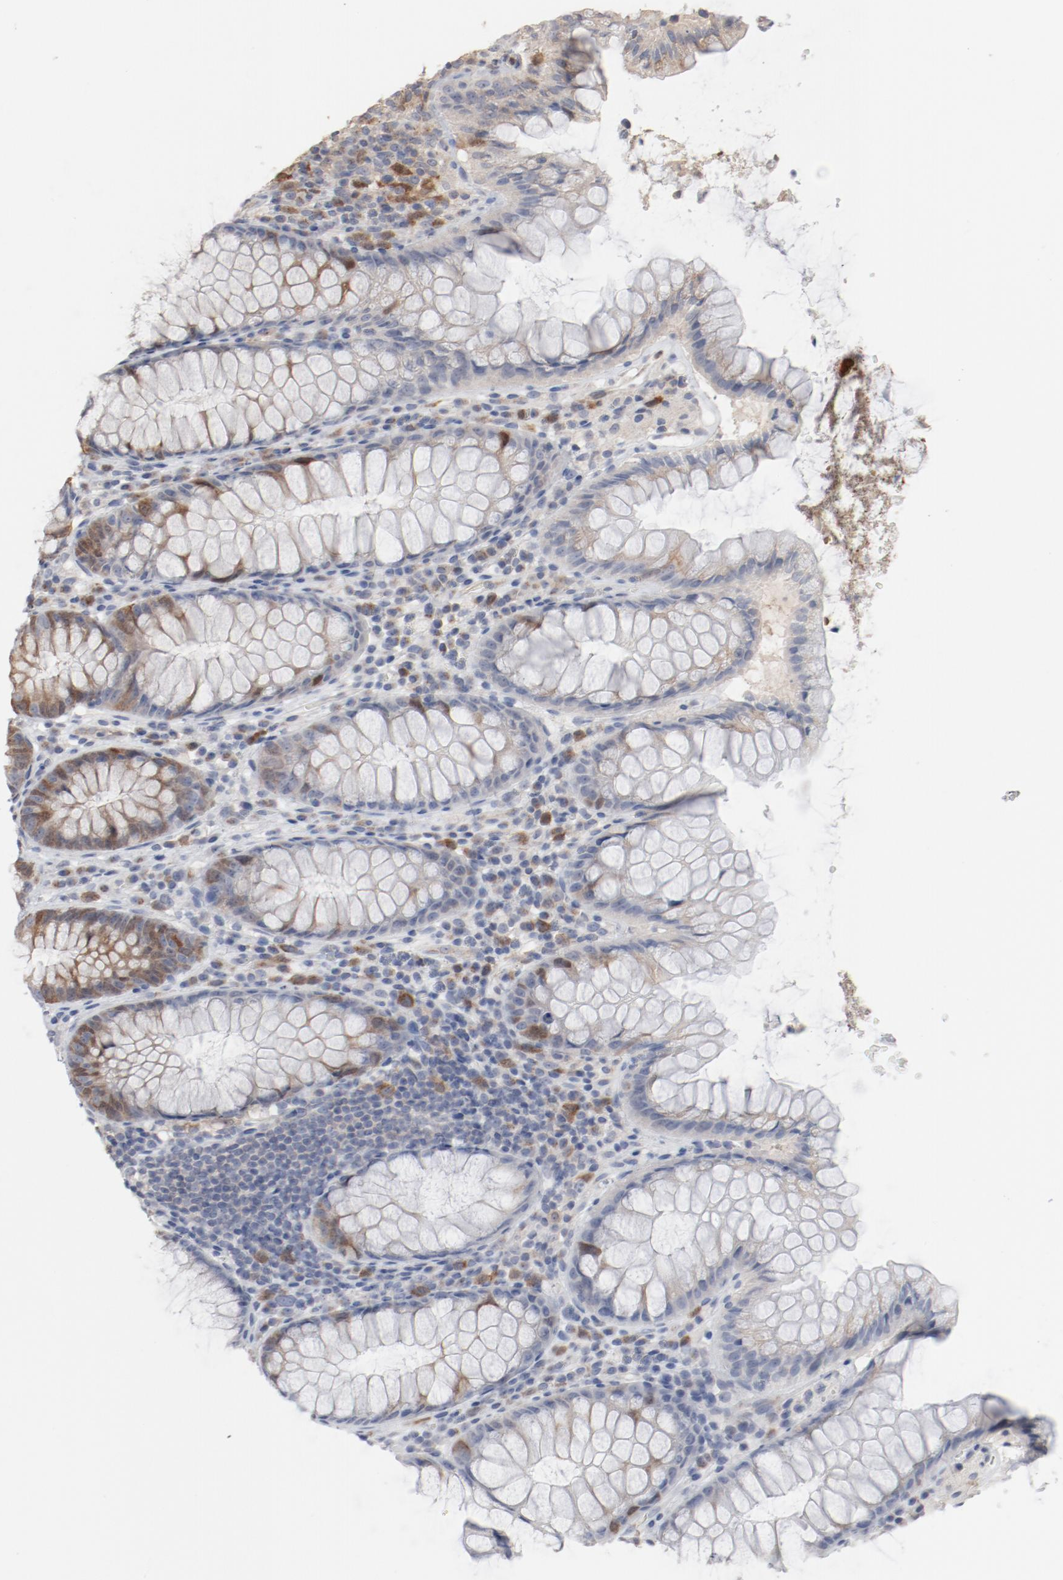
{"staining": {"intensity": "negative", "quantity": "none", "location": "none"}, "tissue": "colon", "cell_type": "Endothelial cells", "image_type": "normal", "snomed": [{"axis": "morphology", "description": "Normal tissue, NOS"}, {"axis": "topography", "description": "Colon"}], "caption": "Protein analysis of unremarkable colon shows no significant expression in endothelial cells.", "gene": "CDK1", "patient": {"sex": "female", "age": 46}}